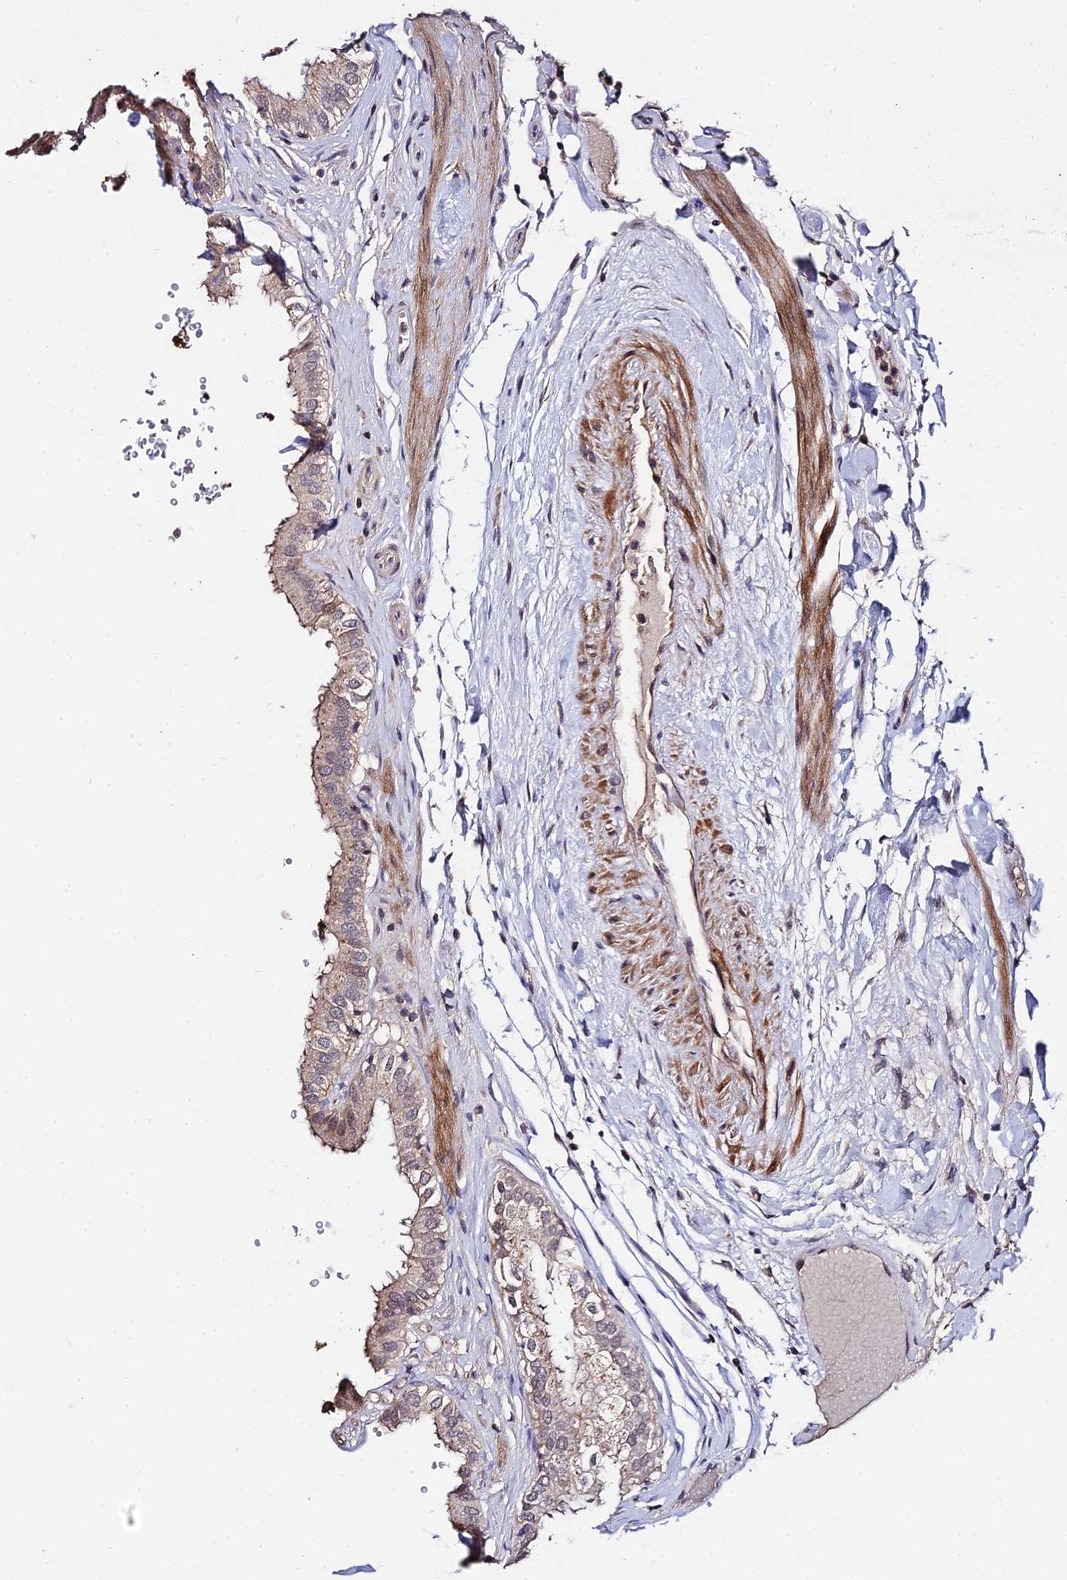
{"staining": {"intensity": "moderate", "quantity": ">75%", "location": "cytoplasmic/membranous,nuclear"}, "tissue": "gallbladder", "cell_type": "Glandular cells", "image_type": "normal", "snomed": [{"axis": "morphology", "description": "Normal tissue, NOS"}, {"axis": "topography", "description": "Gallbladder"}], "caption": "The micrograph displays immunohistochemical staining of benign gallbladder. There is moderate cytoplasmic/membranous,nuclear staining is appreciated in about >75% of glandular cells.", "gene": "LSM5", "patient": {"sex": "female", "age": 61}}